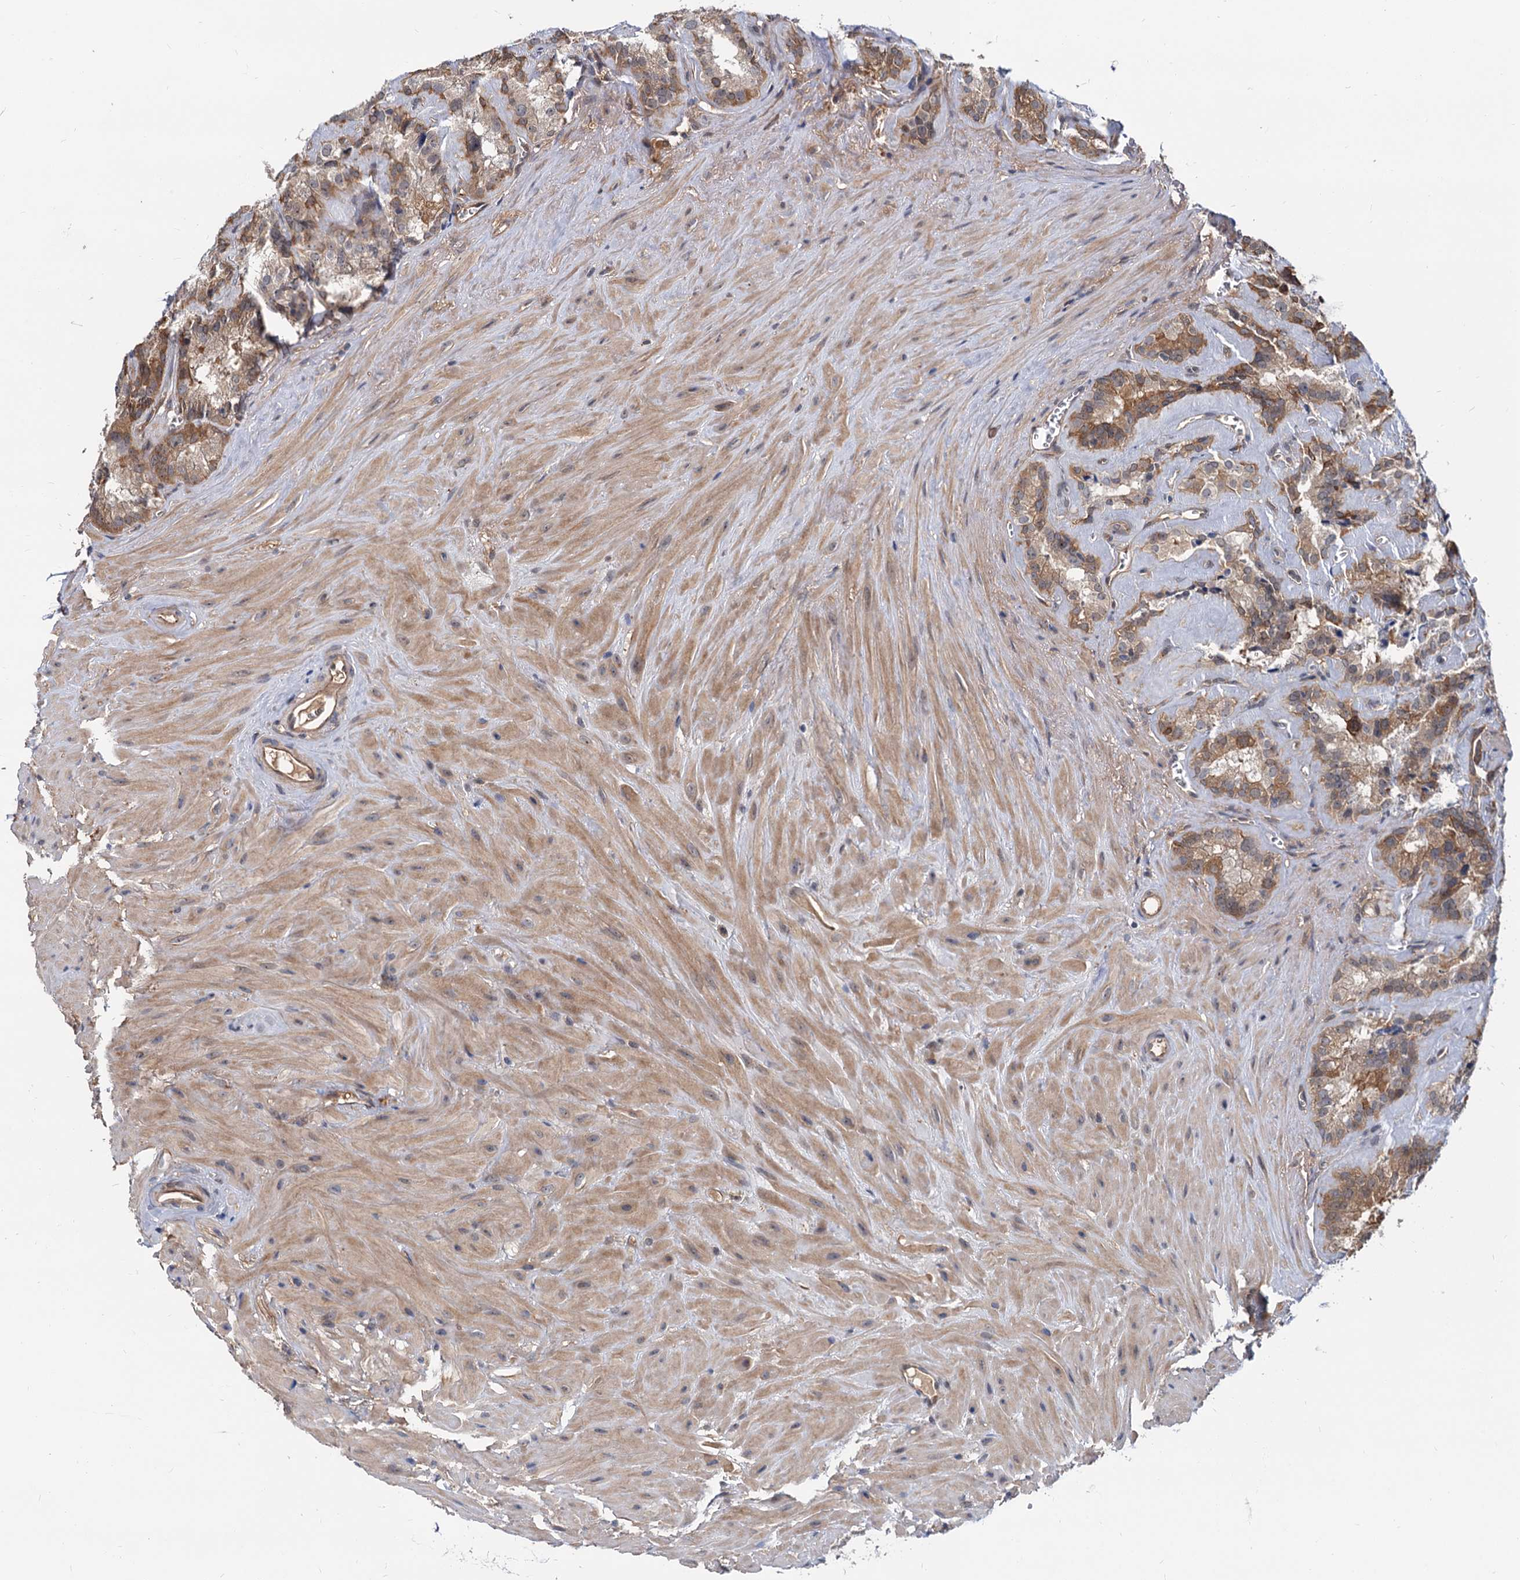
{"staining": {"intensity": "moderate", "quantity": ">75%", "location": "cytoplasmic/membranous"}, "tissue": "seminal vesicle", "cell_type": "Glandular cells", "image_type": "normal", "snomed": [{"axis": "morphology", "description": "Normal tissue, NOS"}, {"axis": "topography", "description": "Prostate"}, {"axis": "topography", "description": "Seminal veicle"}], "caption": "Brown immunohistochemical staining in unremarkable human seminal vesicle shows moderate cytoplasmic/membranous expression in about >75% of glandular cells.", "gene": "SNX15", "patient": {"sex": "male", "age": 59}}